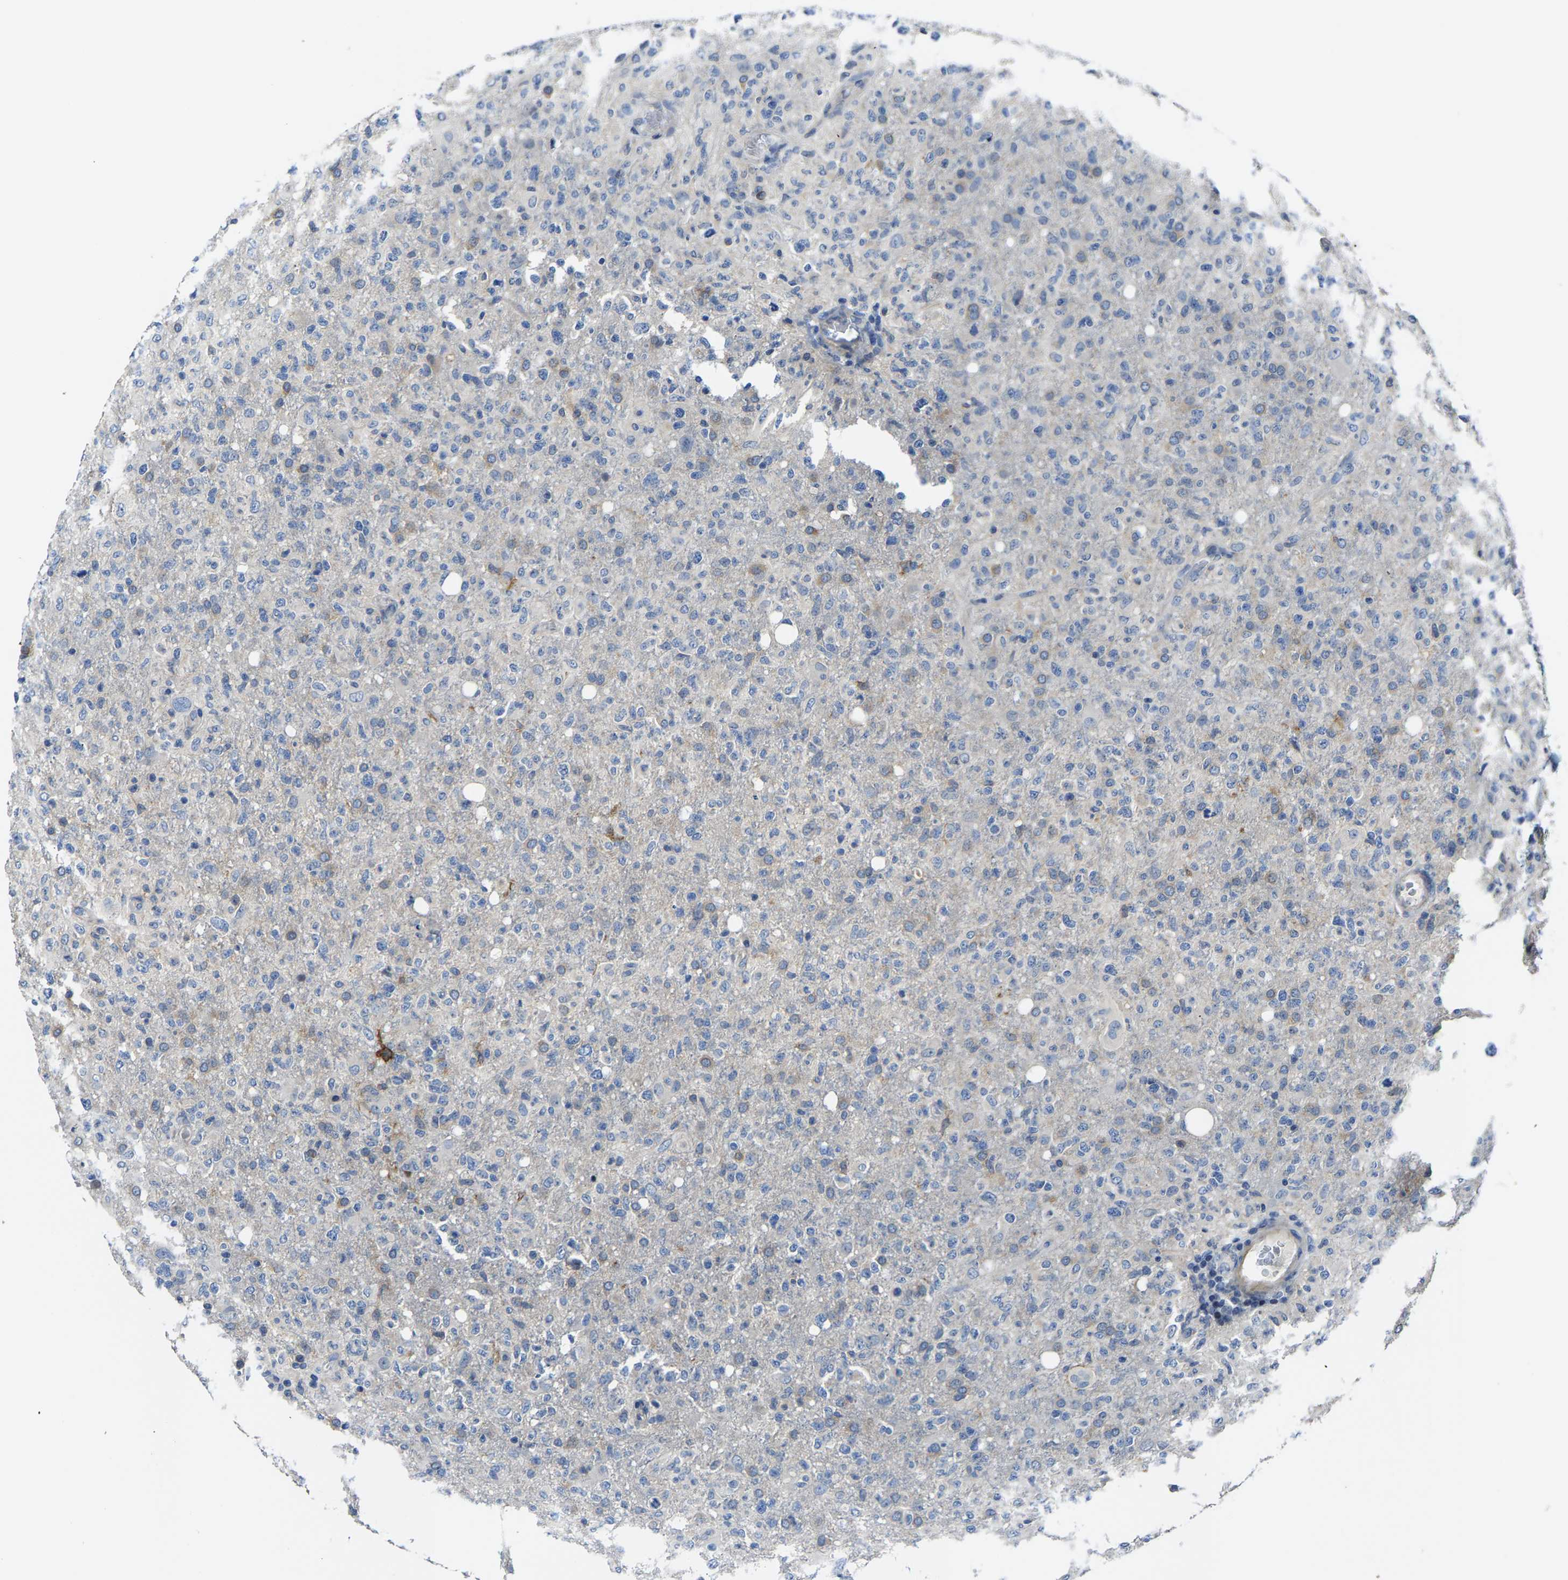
{"staining": {"intensity": "weak", "quantity": "<25%", "location": "cytoplasmic/membranous"}, "tissue": "glioma", "cell_type": "Tumor cells", "image_type": "cancer", "snomed": [{"axis": "morphology", "description": "Glioma, malignant, High grade"}, {"axis": "topography", "description": "Brain"}], "caption": "Immunohistochemistry (IHC) histopathology image of neoplastic tissue: glioma stained with DAB shows no significant protein expression in tumor cells. Nuclei are stained in blue.", "gene": "AGBL3", "patient": {"sex": "female", "age": 57}}